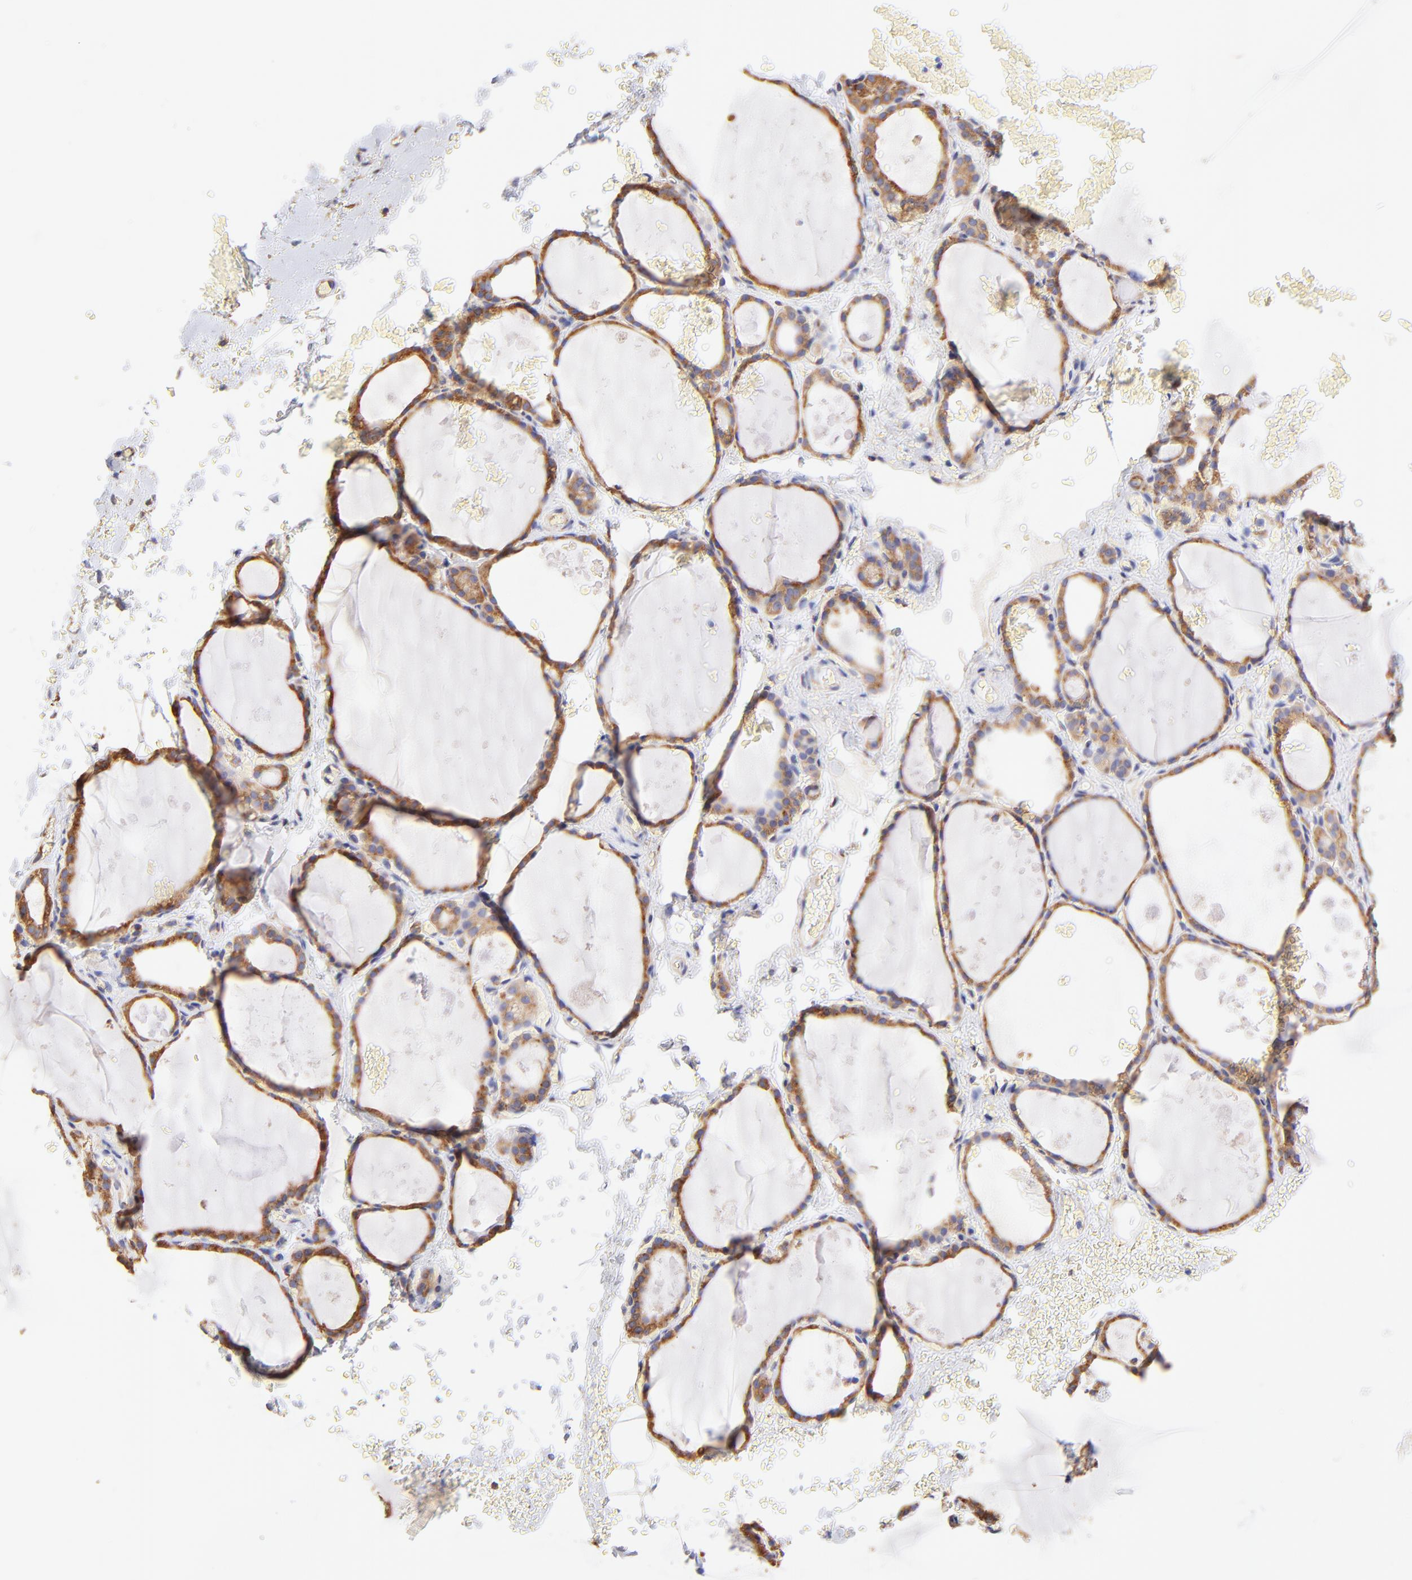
{"staining": {"intensity": "moderate", "quantity": ">75%", "location": "cytoplasmic/membranous"}, "tissue": "thyroid gland", "cell_type": "Glandular cells", "image_type": "normal", "snomed": [{"axis": "morphology", "description": "Normal tissue, NOS"}, {"axis": "topography", "description": "Thyroid gland"}], "caption": "Immunohistochemistry (IHC) histopathology image of benign thyroid gland: human thyroid gland stained using immunohistochemistry demonstrates medium levels of moderate protein expression localized specifically in the cytoplasmic/membranous of glandular cells, appearing as a cytoplasmic/membranous brown color.", "gene": "RPL30", "patient": {"sex": "male", "age": 61}}